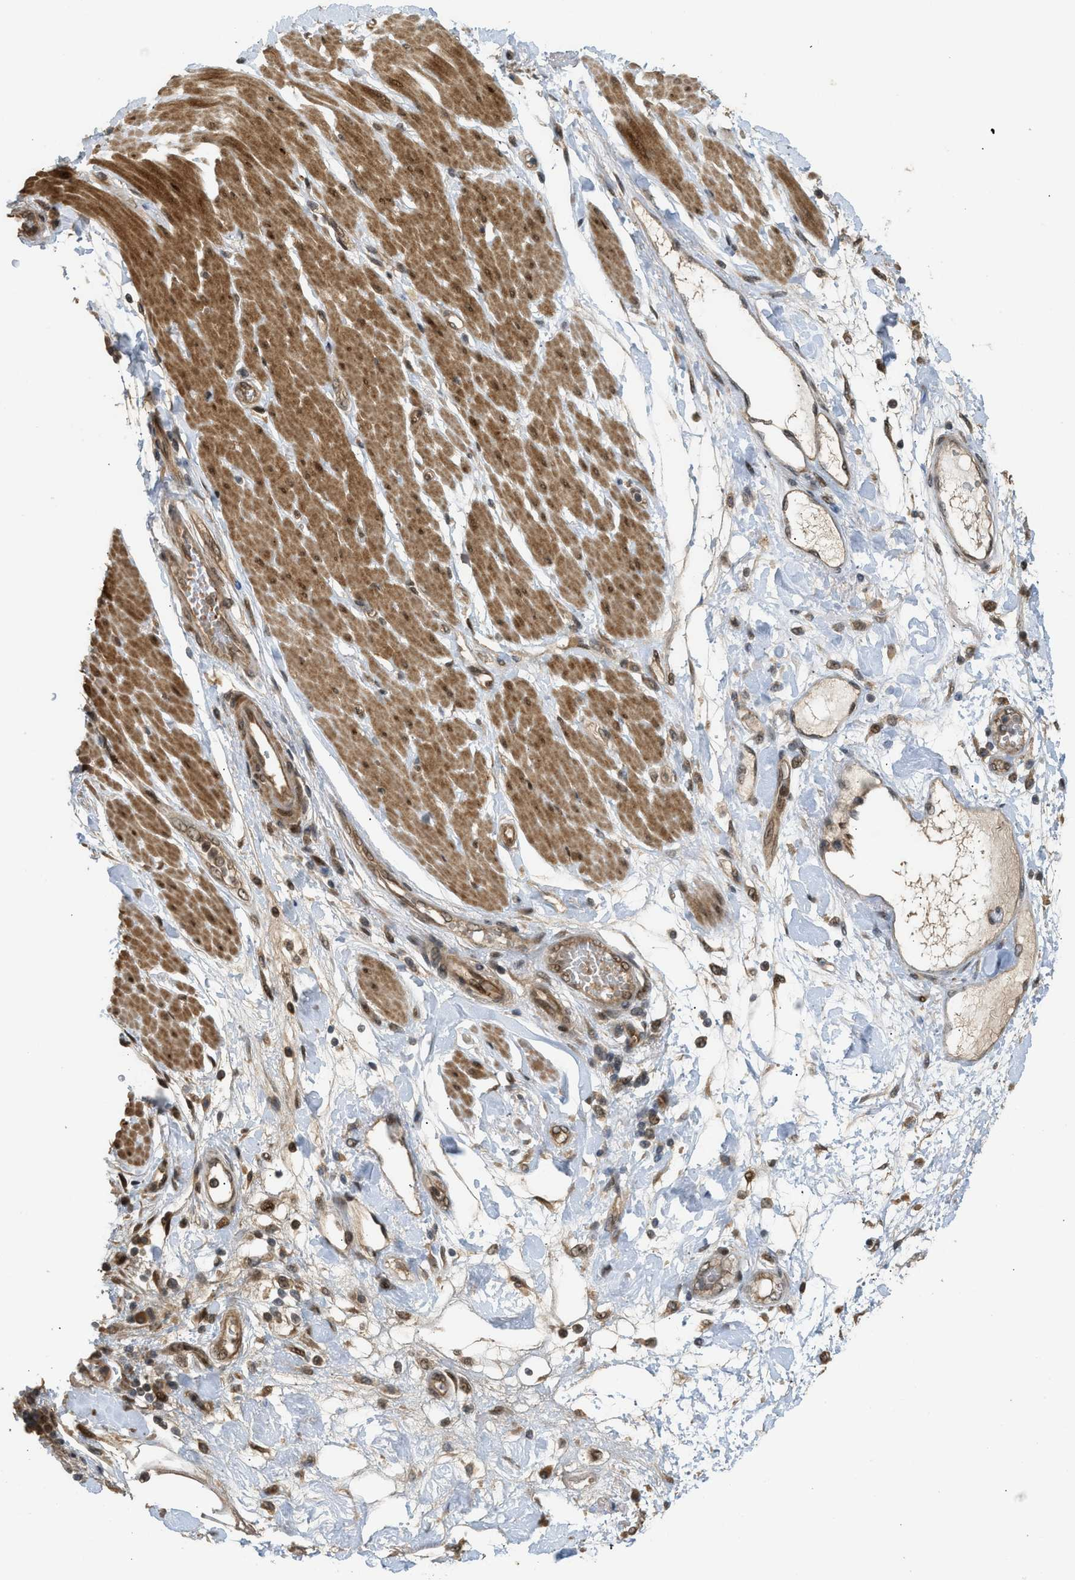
{"staining": {"intensity": "strong", "quantity": "25%-75%", "location": "cytoplasmic/membranous"}, "tissue": "adipose tissue", "cell_type": "Adipocytes", "image_type": "normal", "snomed": [{"axis": "morphology", "description": "Normal tissue, NOS"}, {"axis": "morphology", "description": "Adenocarcinoma, NOS"}, {"axis": "topography", "description": "Duodenum"}, {"axis": "topography", "description": "Peripheral nerve tissue"}], "caption": "There is high levels of strong cytoplasmic/membranous staining in adipocytes of unremarkable adipose tissue, as demonstrated by immunohistochemical staining (brown color).", "gene": "GET1", "patient": {"sex": "female", "age": 60}}